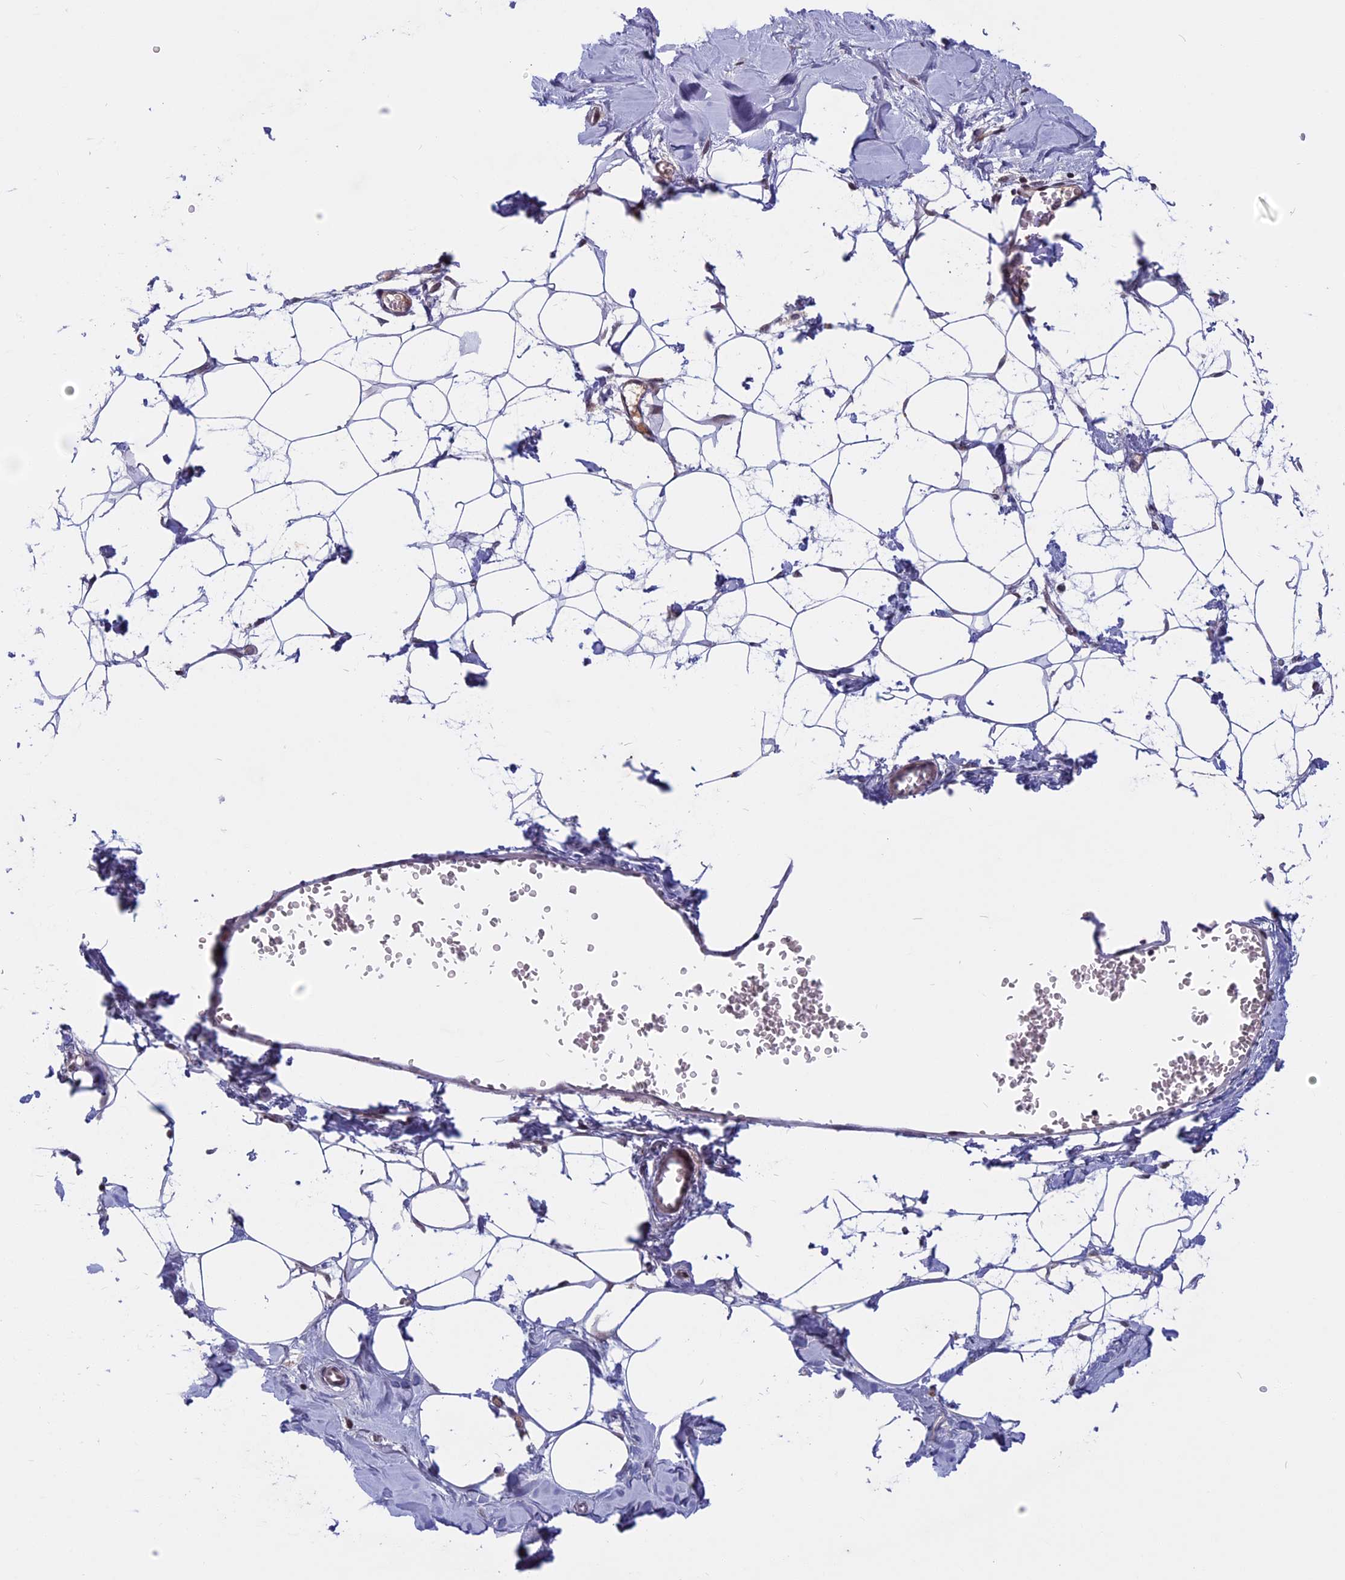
{"staining": {"intensity": "negative", "quantity": "none", "location": "none"}, "tissue": "breast", "cell_type": "Adipocytes", "image_type": "normal", "snomed": [{"axis": "morphology", "description": "Normal tissue, NOS"}, {"axis": "topography", "description": "Breast"}], "caption": "DAB (3,3'-diaminobenzidine) immunohistochemical staining of normal human breast exhibits no significant expression in adipocytes. Brightfield microscopy of IHC stained with DAB (brown) and hematoxylin (blue), captured at high magnification.", "gene": "CDC7", "patient": {"sex": "female", "age": 27}}